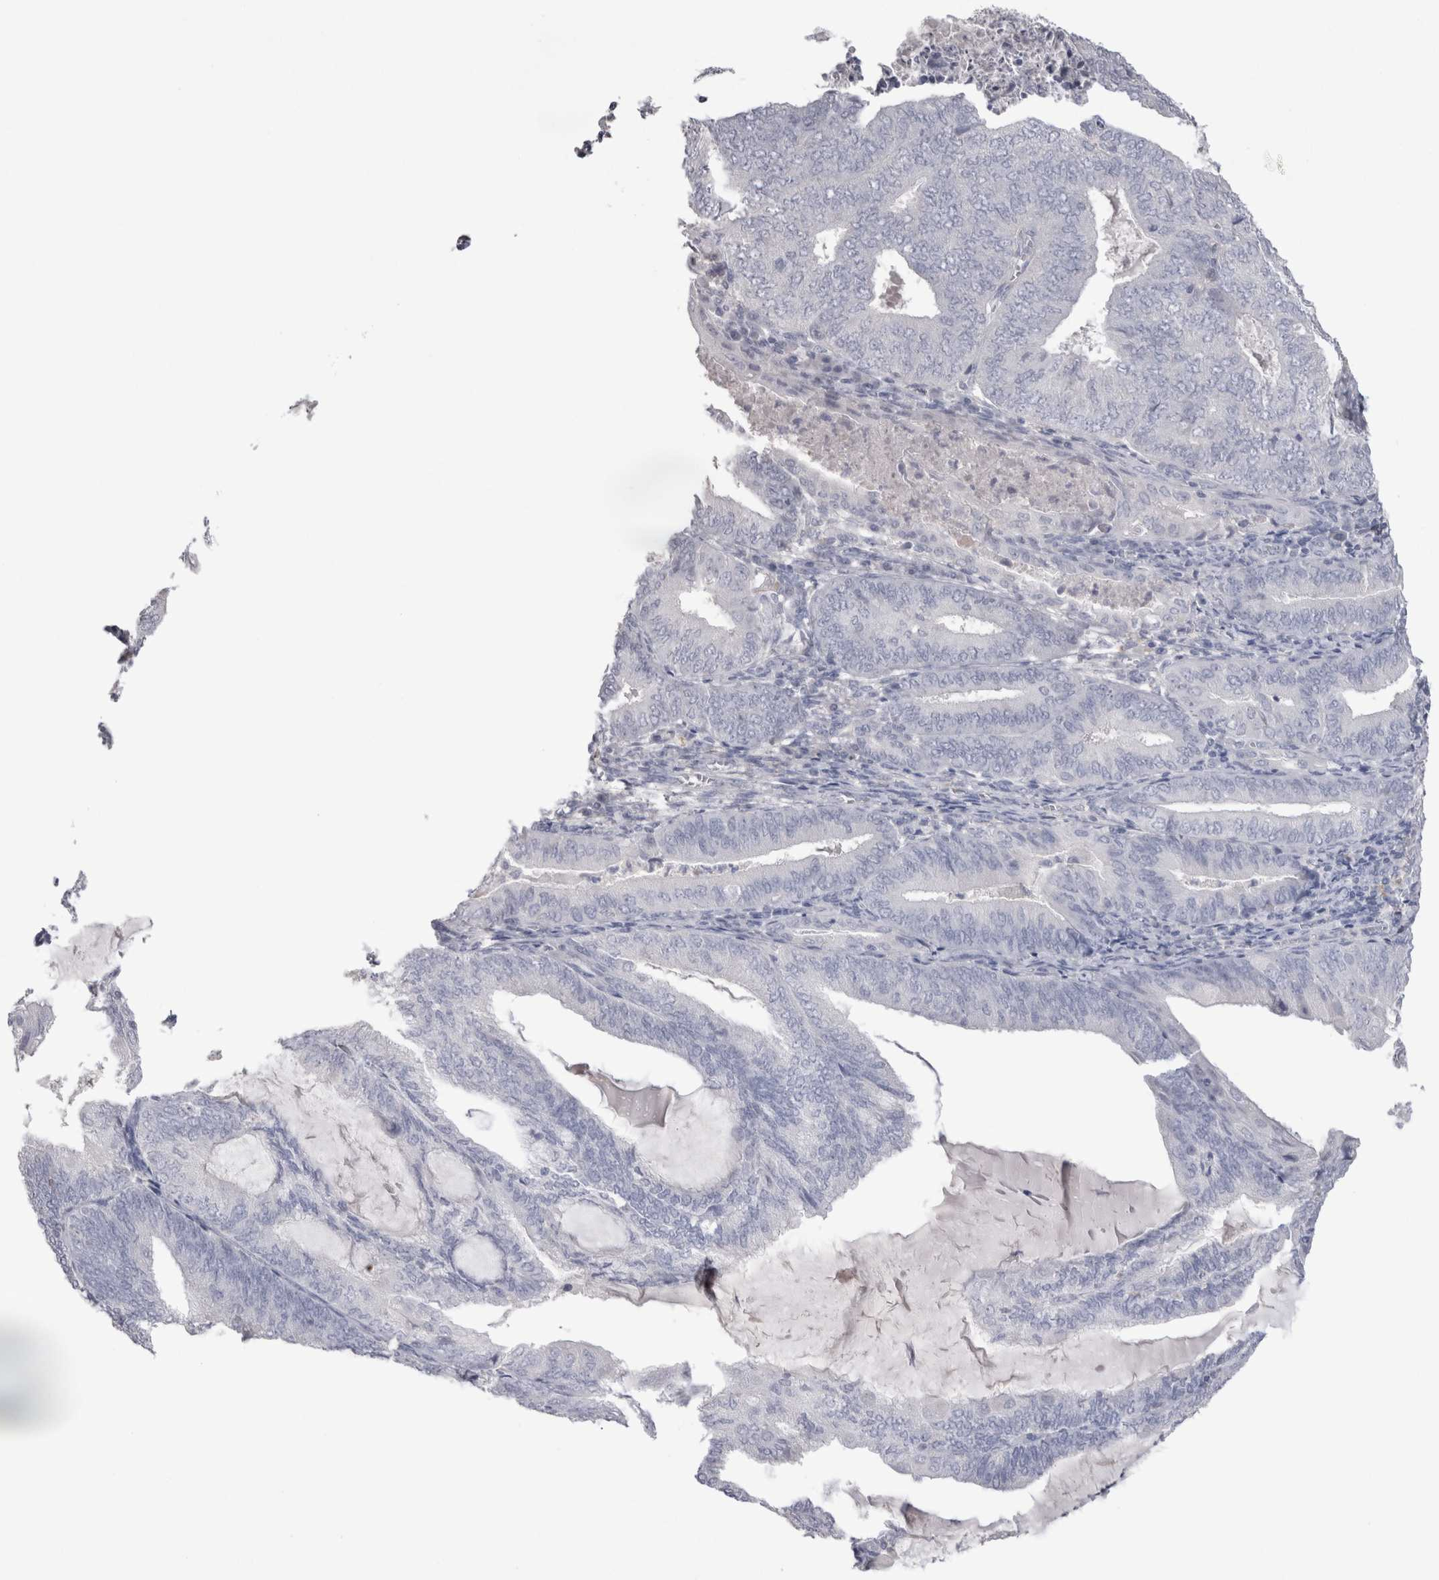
{"staining": {"intensity": "negative", "quantity": "none", "location": "none"}, "tissue": "endometrial cancer", "cell_type": "Tumor cells", "image_type": "cancer", "snomed": [{"axis": "morphology", "description": "Adenocarcinoma, NOS"}, {"axis": "topography", "description": "Endometrium"}], "caption": "This is an IHC image of human endometrial cancer. There is no positivity in tumor cells.", "gene": "SUCNR1", "patient": {"sex": "female", "age": 81}}